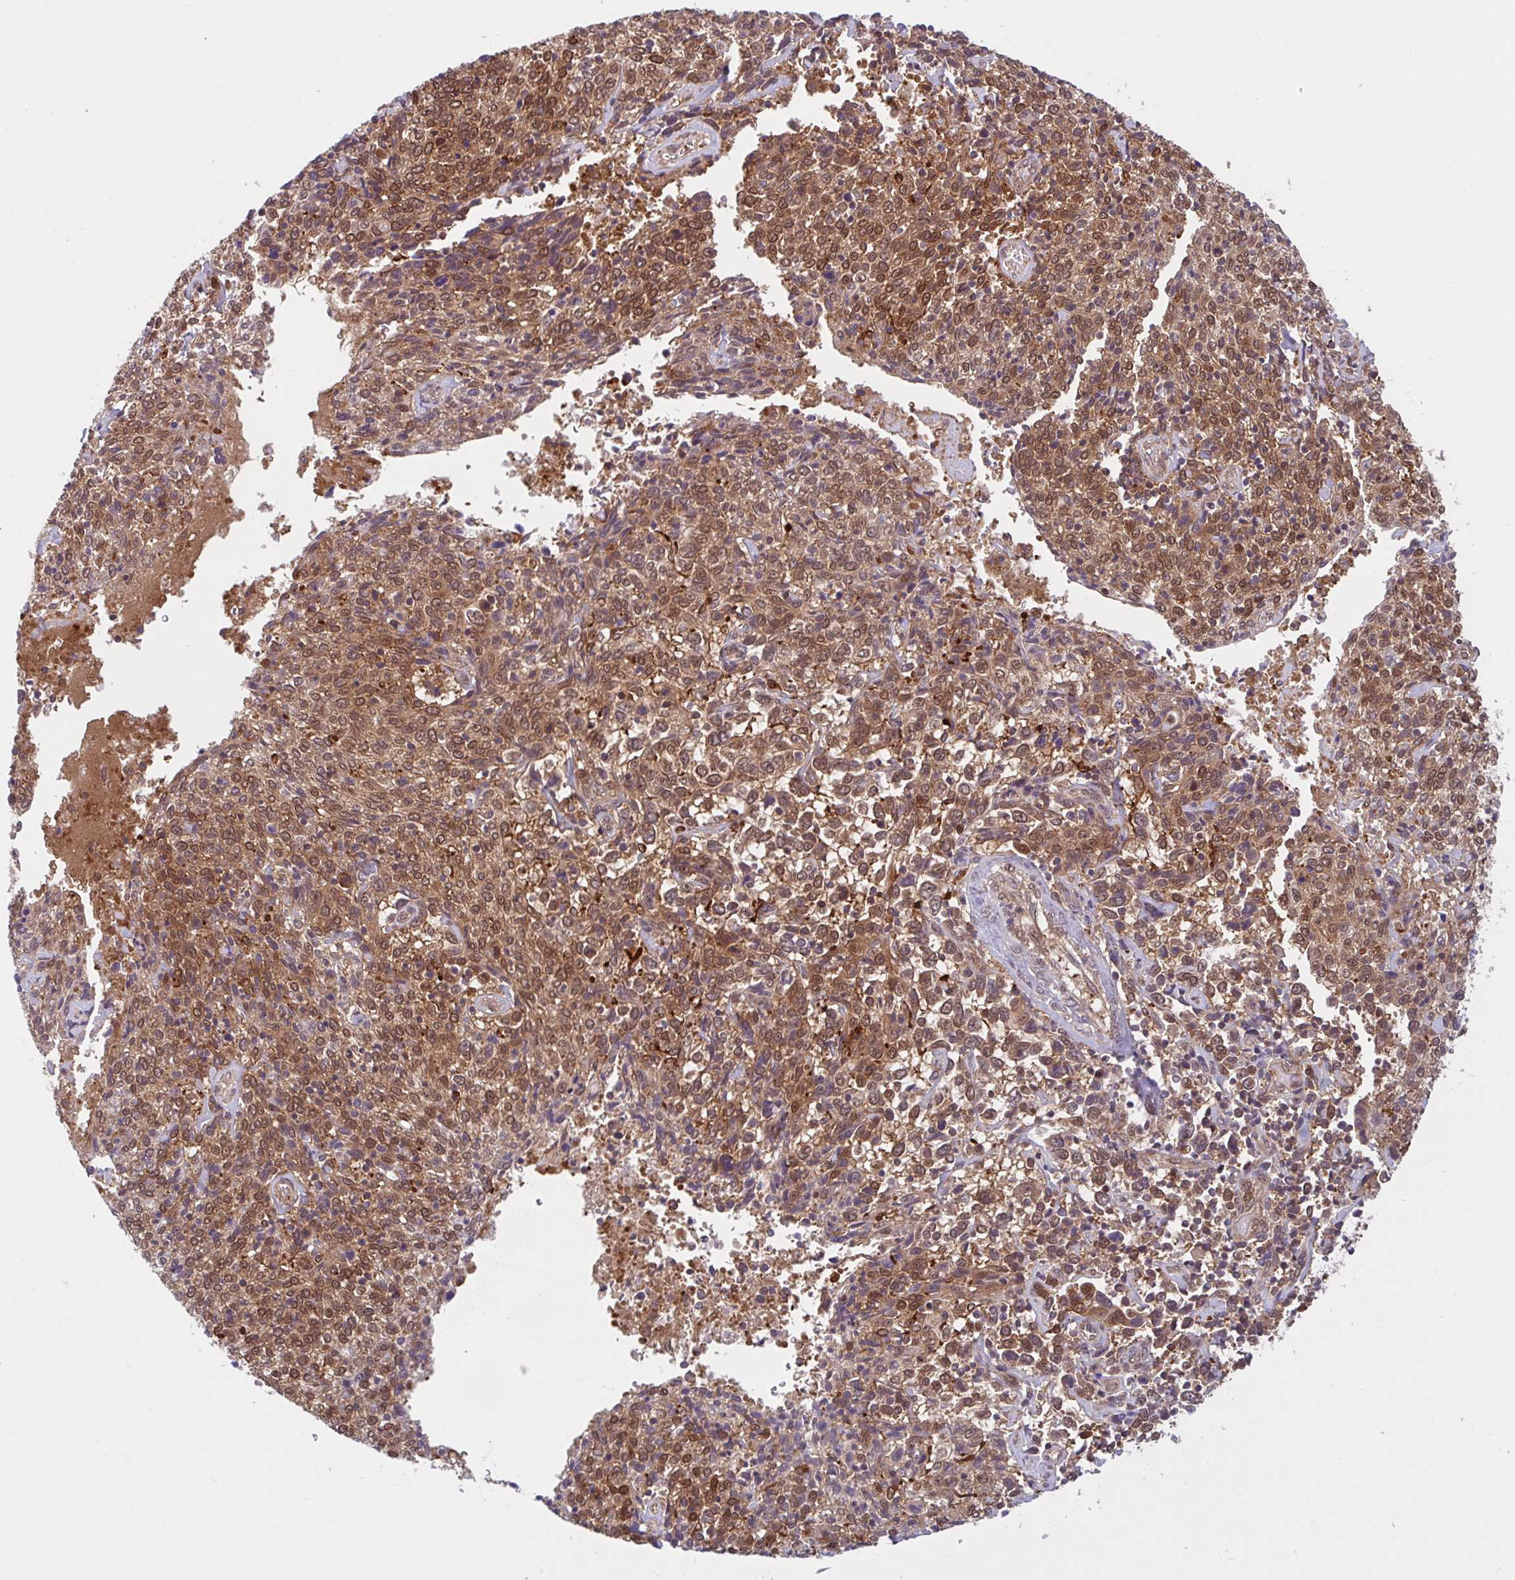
{"staining": {"intensity": "strong", "quantity": ">75%", "location": "cytoplasmic/membranous,nuclear"}, "tissue": "cervical cancer", "cell_type": "Tumor cells", "image_type": "cancer", "snomed": [{"axis": "morphology", "description": "Squamous cell carcinoma, NOS"}, {"axis": "topography", "description": "Cervix"}], "caption": "IHC image of neoplastic tissue: human cervical cancer (squamous cell carcinoma) stained using immunohistochemistry (IHC) shows high levels of strong protein expression localized specifically in the cytoplasmic/membranous and nuclear of tumor cells, appearing as a cytoplasmic/membranous and nuclear brown color.", "gene": "HMBS", "patient": {"sex": "female", "age": 46}}